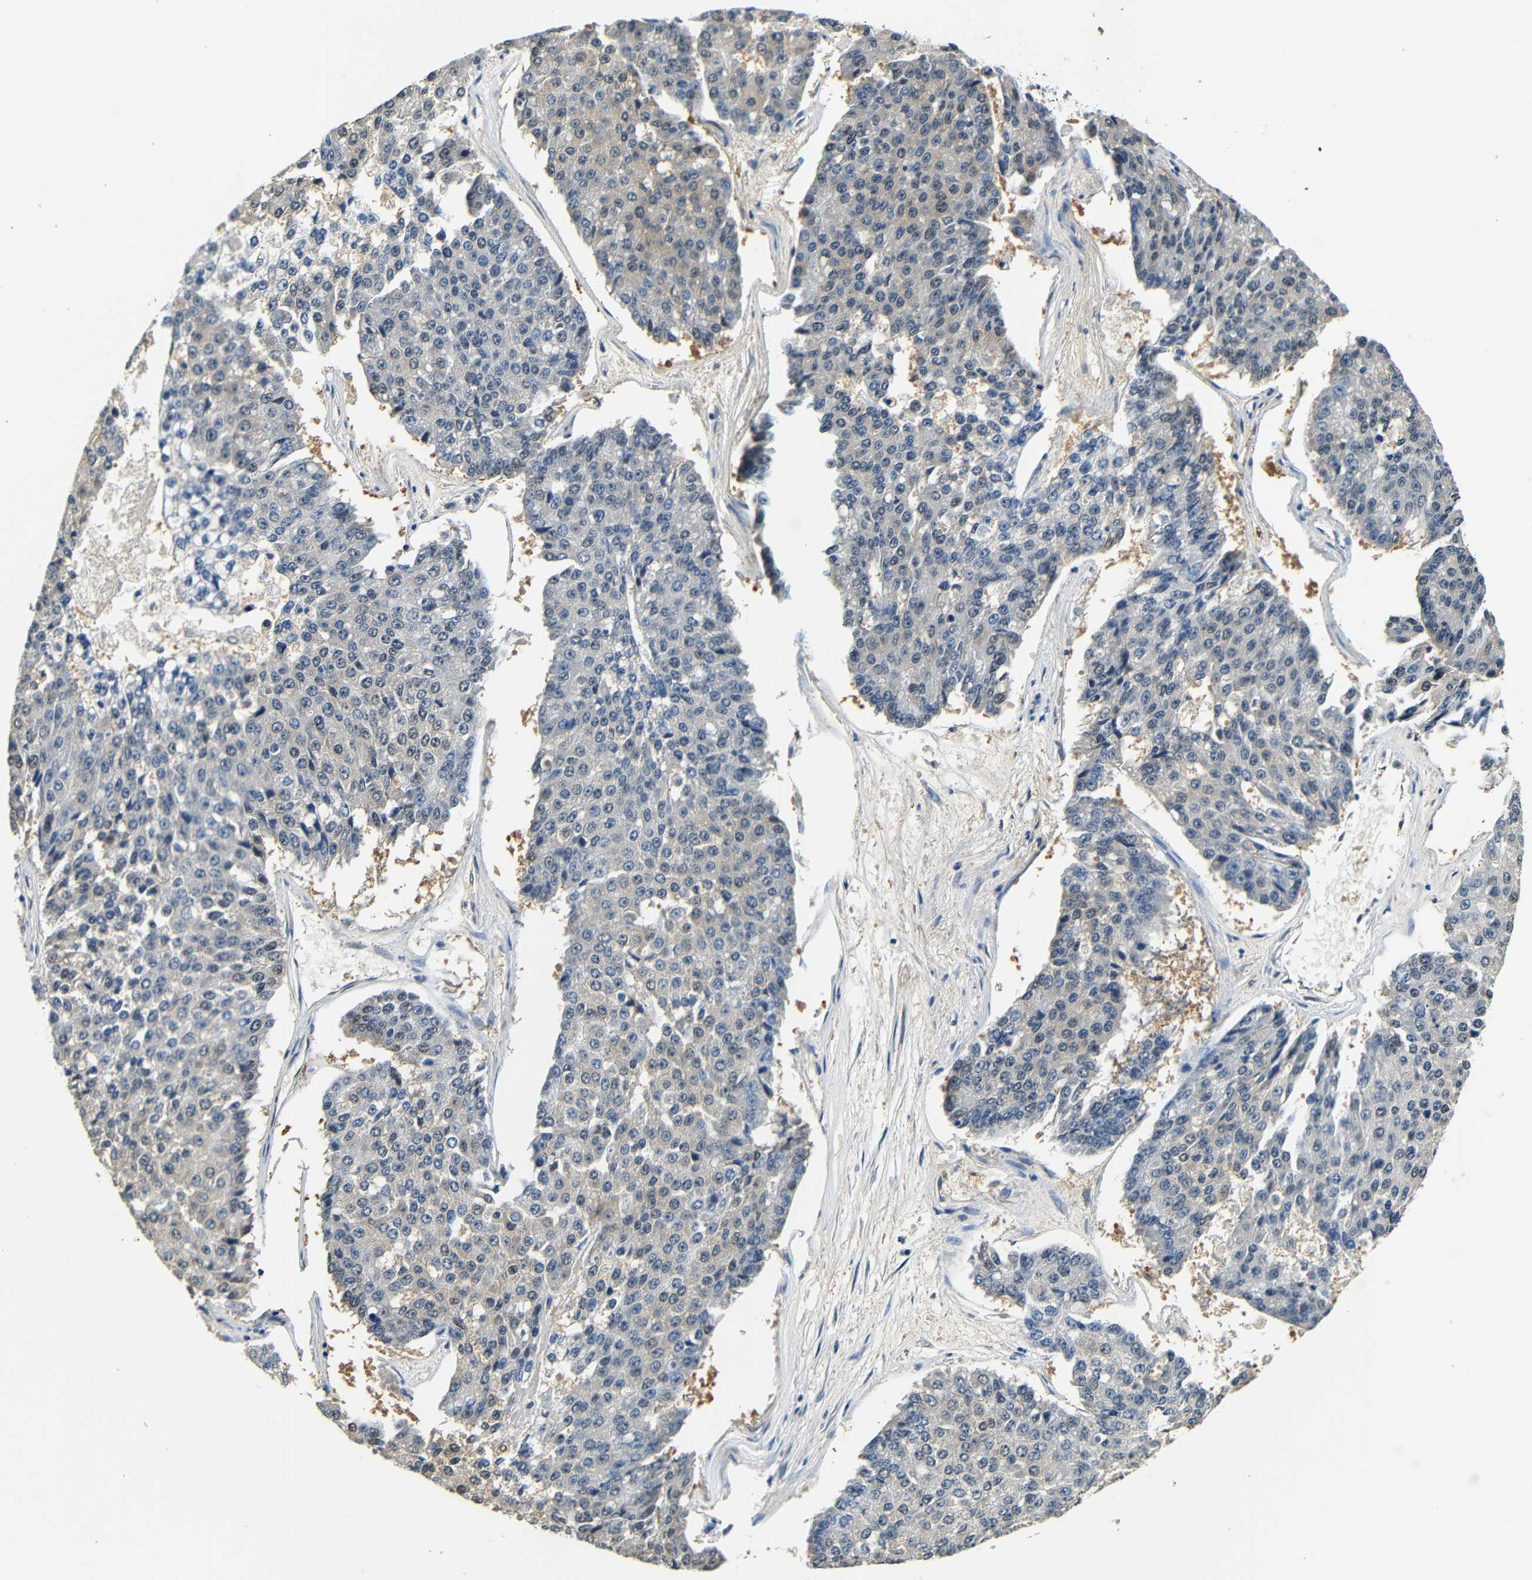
{"staining": {"intensity": "weak", "quantity": ">75%", "location": "cytoplasmic/membranous"}, "tissue": "pancreatic cancer", "cell_type": "Tumor cells", "image_type": "cancer", "snomed": [{"axis": "morphology", "description": "Adenocarcinoma, NOS"}, {"axis": "topography", "description": "Pancreas"}], "caption": "IHC image of pancreatic cancer stained for a protein (brown), which reveals low levels of weak cytoplasmic/membranous expression in about >75% of tumor cells.", "gene": "ADAP1", "patient": {"sex": "male", "age": 50}}